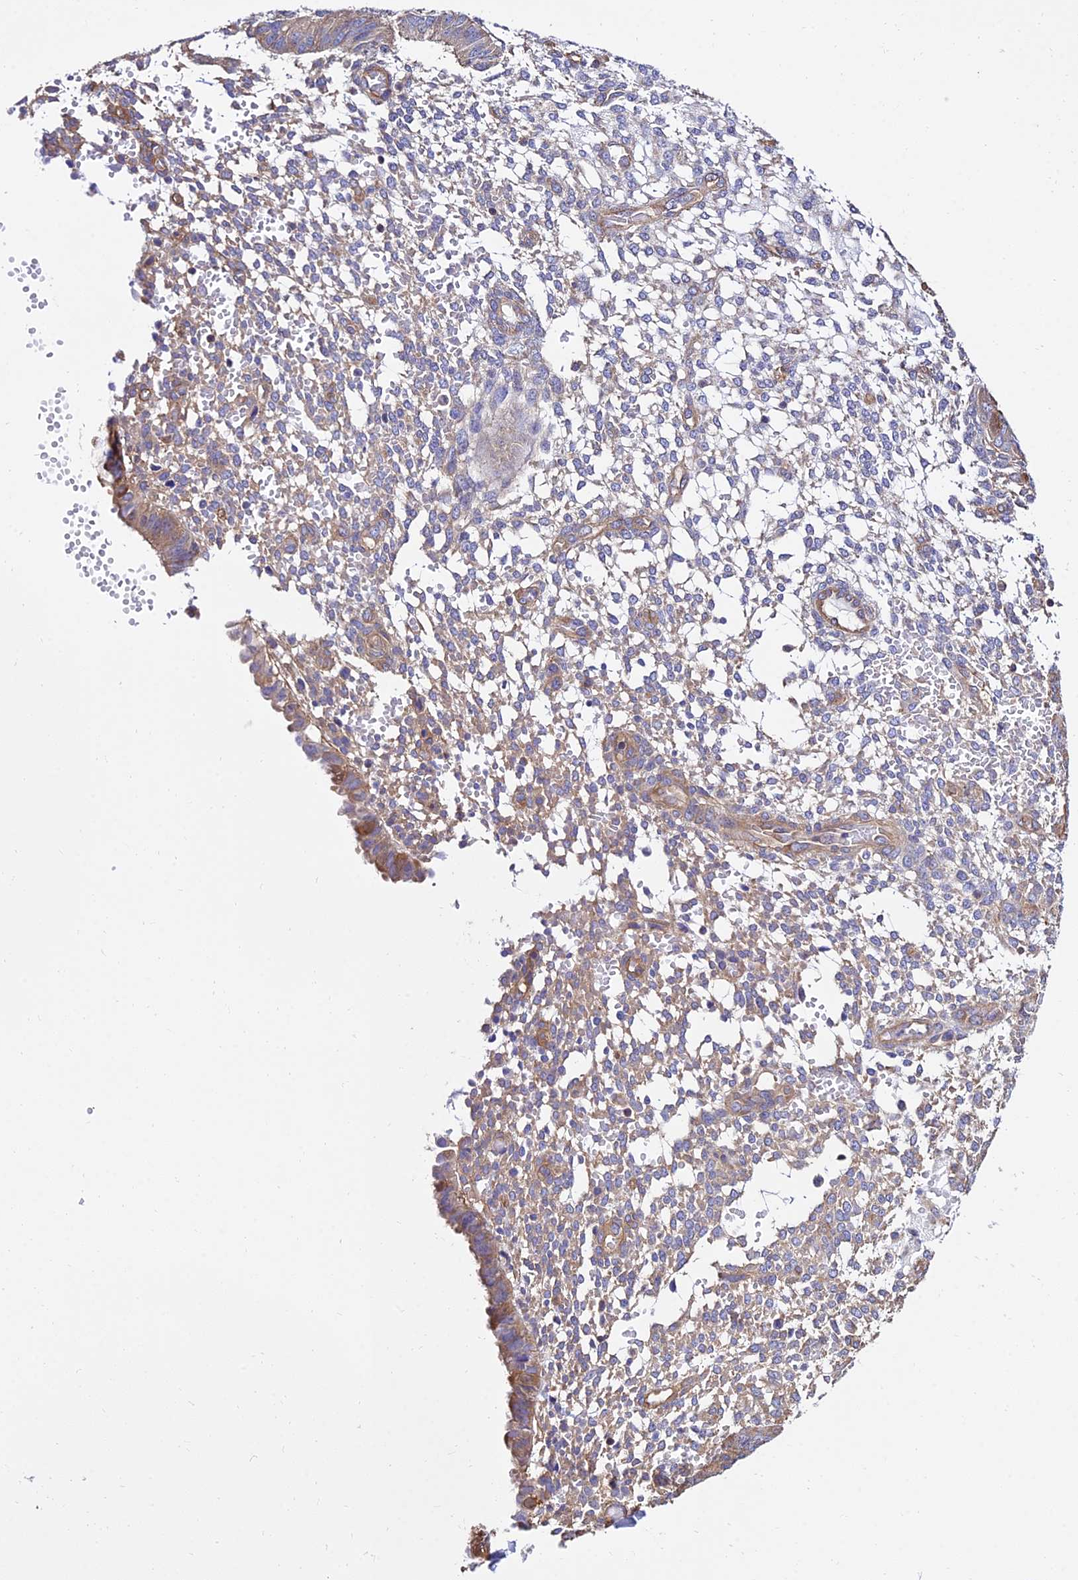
{"staining": {"intensity": "weak", "quantity": "25%-75%", "location": "cytoplasmic/membranous"}, "tissue": "endometrium", "cell_type": "Cells in endometrial stroma", "image_type": "normal", "snomed": [{"axis": "morphology", "description": "Normal tissue, NOS"}, {"axis": "topography", "description": "Endometrium"}], "caption": "The photomicrograph reveals immunohistochemical staining of normal endometrium. There is weak cytoplasmic/membranous expression is identified in about 25%-75% of cells in endometrial stroma. The staining was performed using DAB (3,3'-diaminobenzidine), with brown indicating positive protein expression. Nuclei are stained blue with hematoxylin.", "gene": "CALM1", "patient": {"sex": "female", "age": 49}}